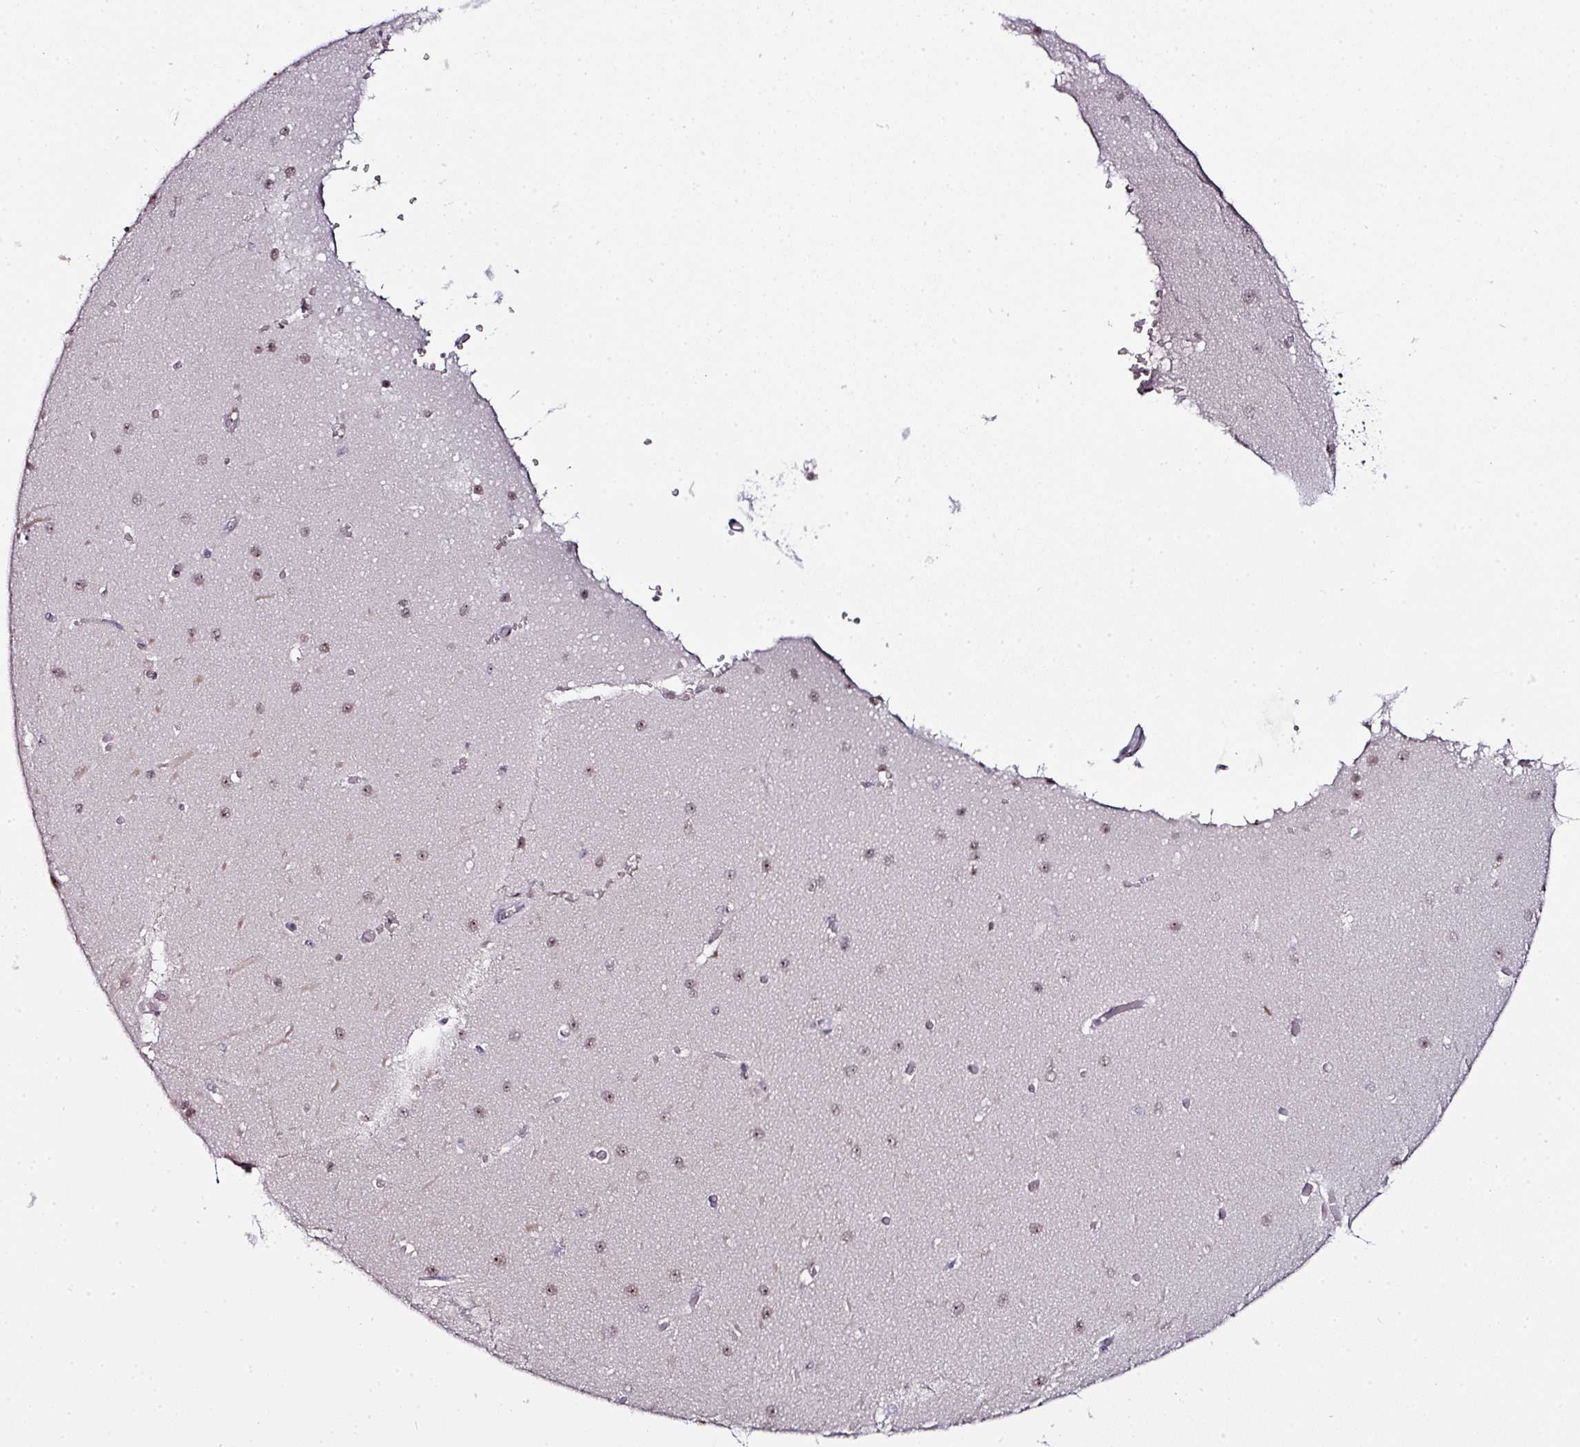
{"staining": {"intensity": "moderate", "quantity": "<25%", "location": "nuclear"}, "tissue": "cerebellum", "cell_type": "Cells in granular layer", "image_type": "normal", "snomed": [{"axis": "morphology", "description": "Normal tissue, NOS"}, {"axis": "topography", "description": "Cerebellum"}], "caption": "Benign cerebellum was stained to show a protein in brown. There is low levels of moderate nuclear staining in approximately <25% of cells in granular layer. Immunohistochemistry (ihc) stains the protein in brown and the nuclei are stained blue.", "gene": "NACC2", "patient": {"sex": "male", "age": 37}}